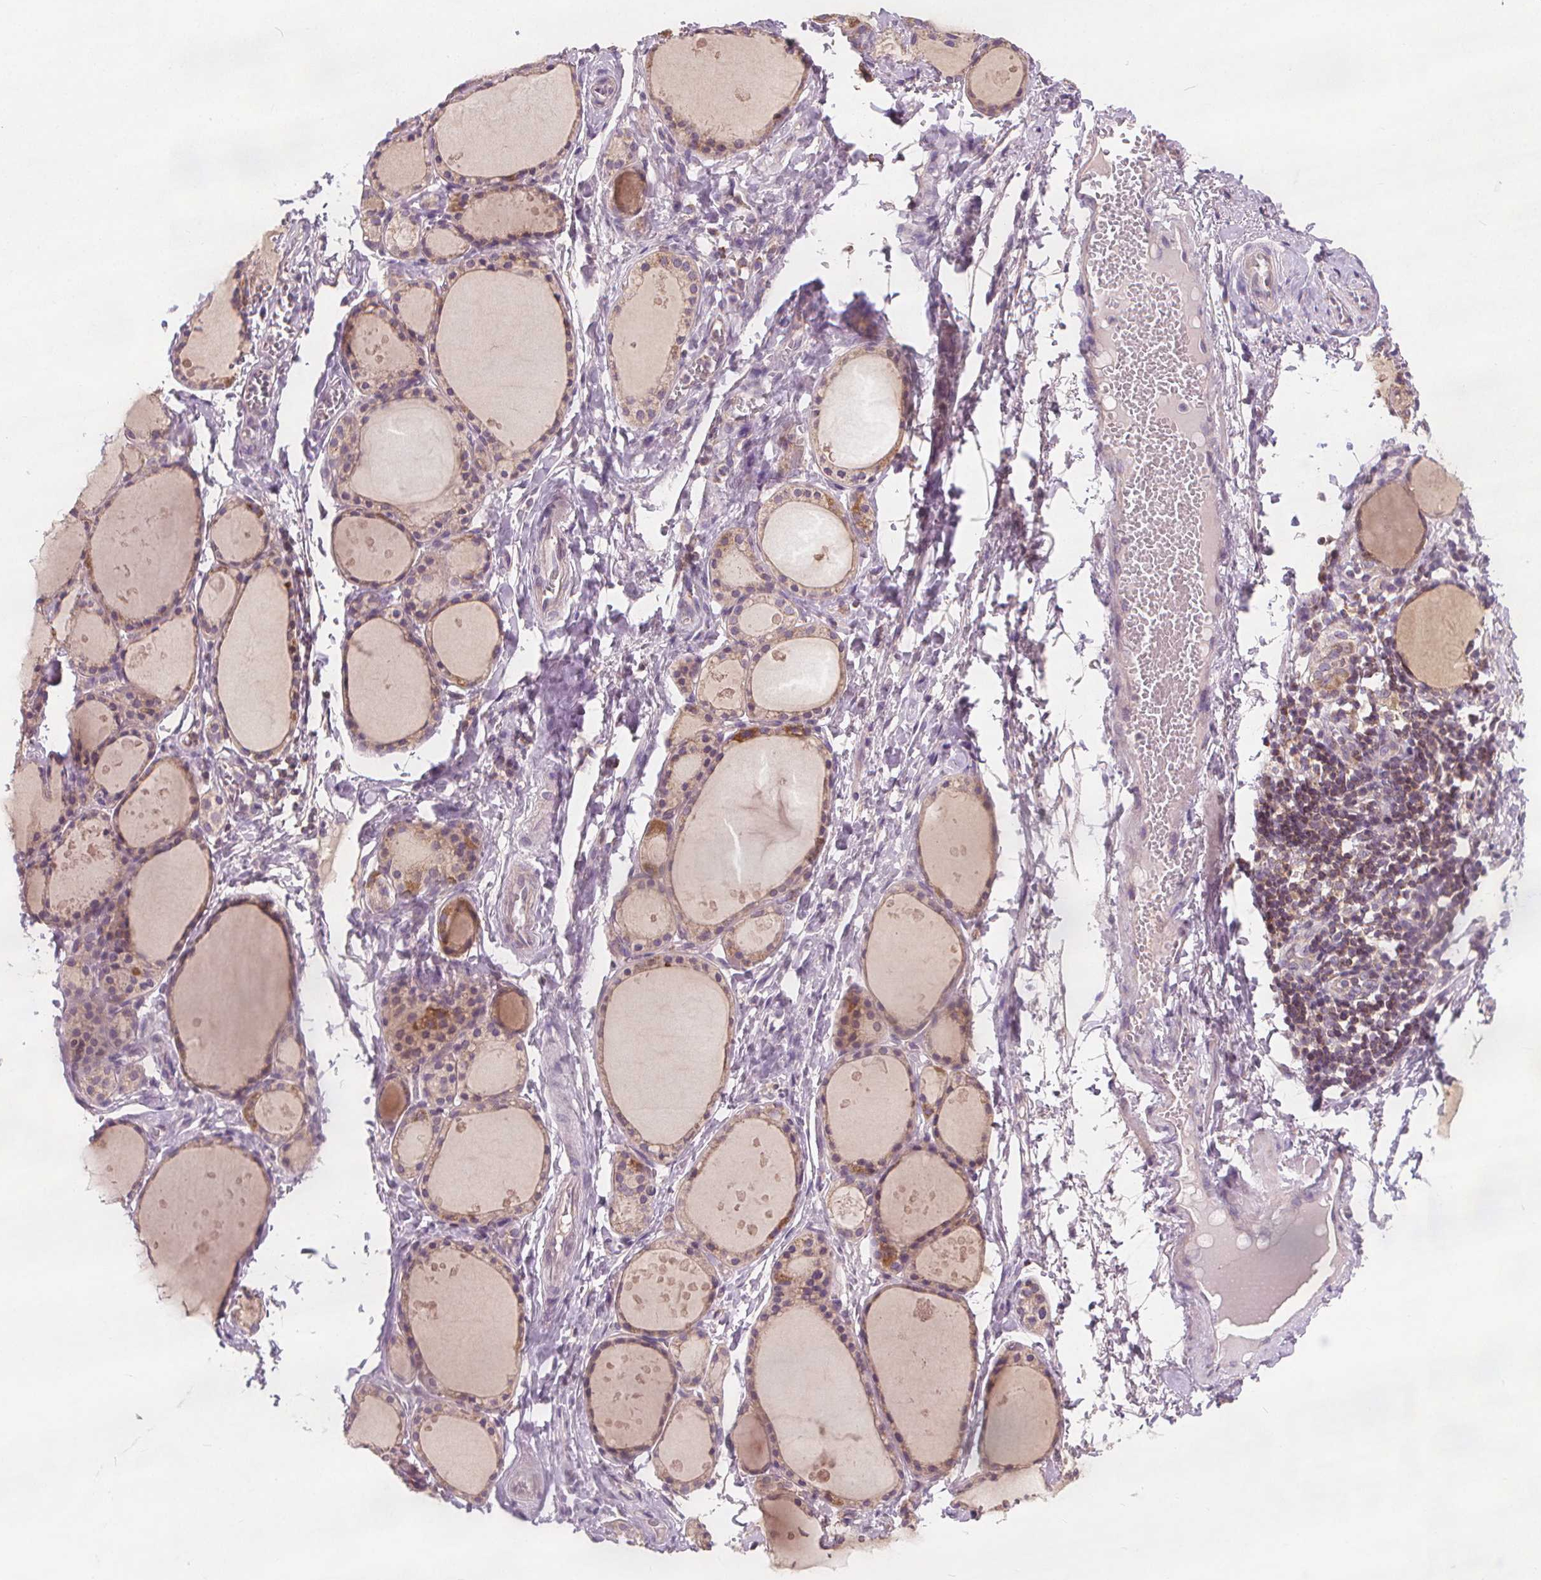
{"staining": {"intensity": "weak", "quantity": "25%-75%", "location": "cytoplasmic/membranous"}, "tissue": "thyroid gland", "cell_type": "Glandular cells", "image_type": "normal", "snomed": [{"axis": "morphology", "description": "Normal tissue, NOS"}, {"axis": "topography", "description": "Thyroid gland"}], "caption": "Human thyroid gland stained for a protein (brown) shows weak cytoplasmic/membranous positive staining in approximately 25%-75% of glandular cells.", "gene": "RAB20", "patient": {"sex": "male", "age": 68}}